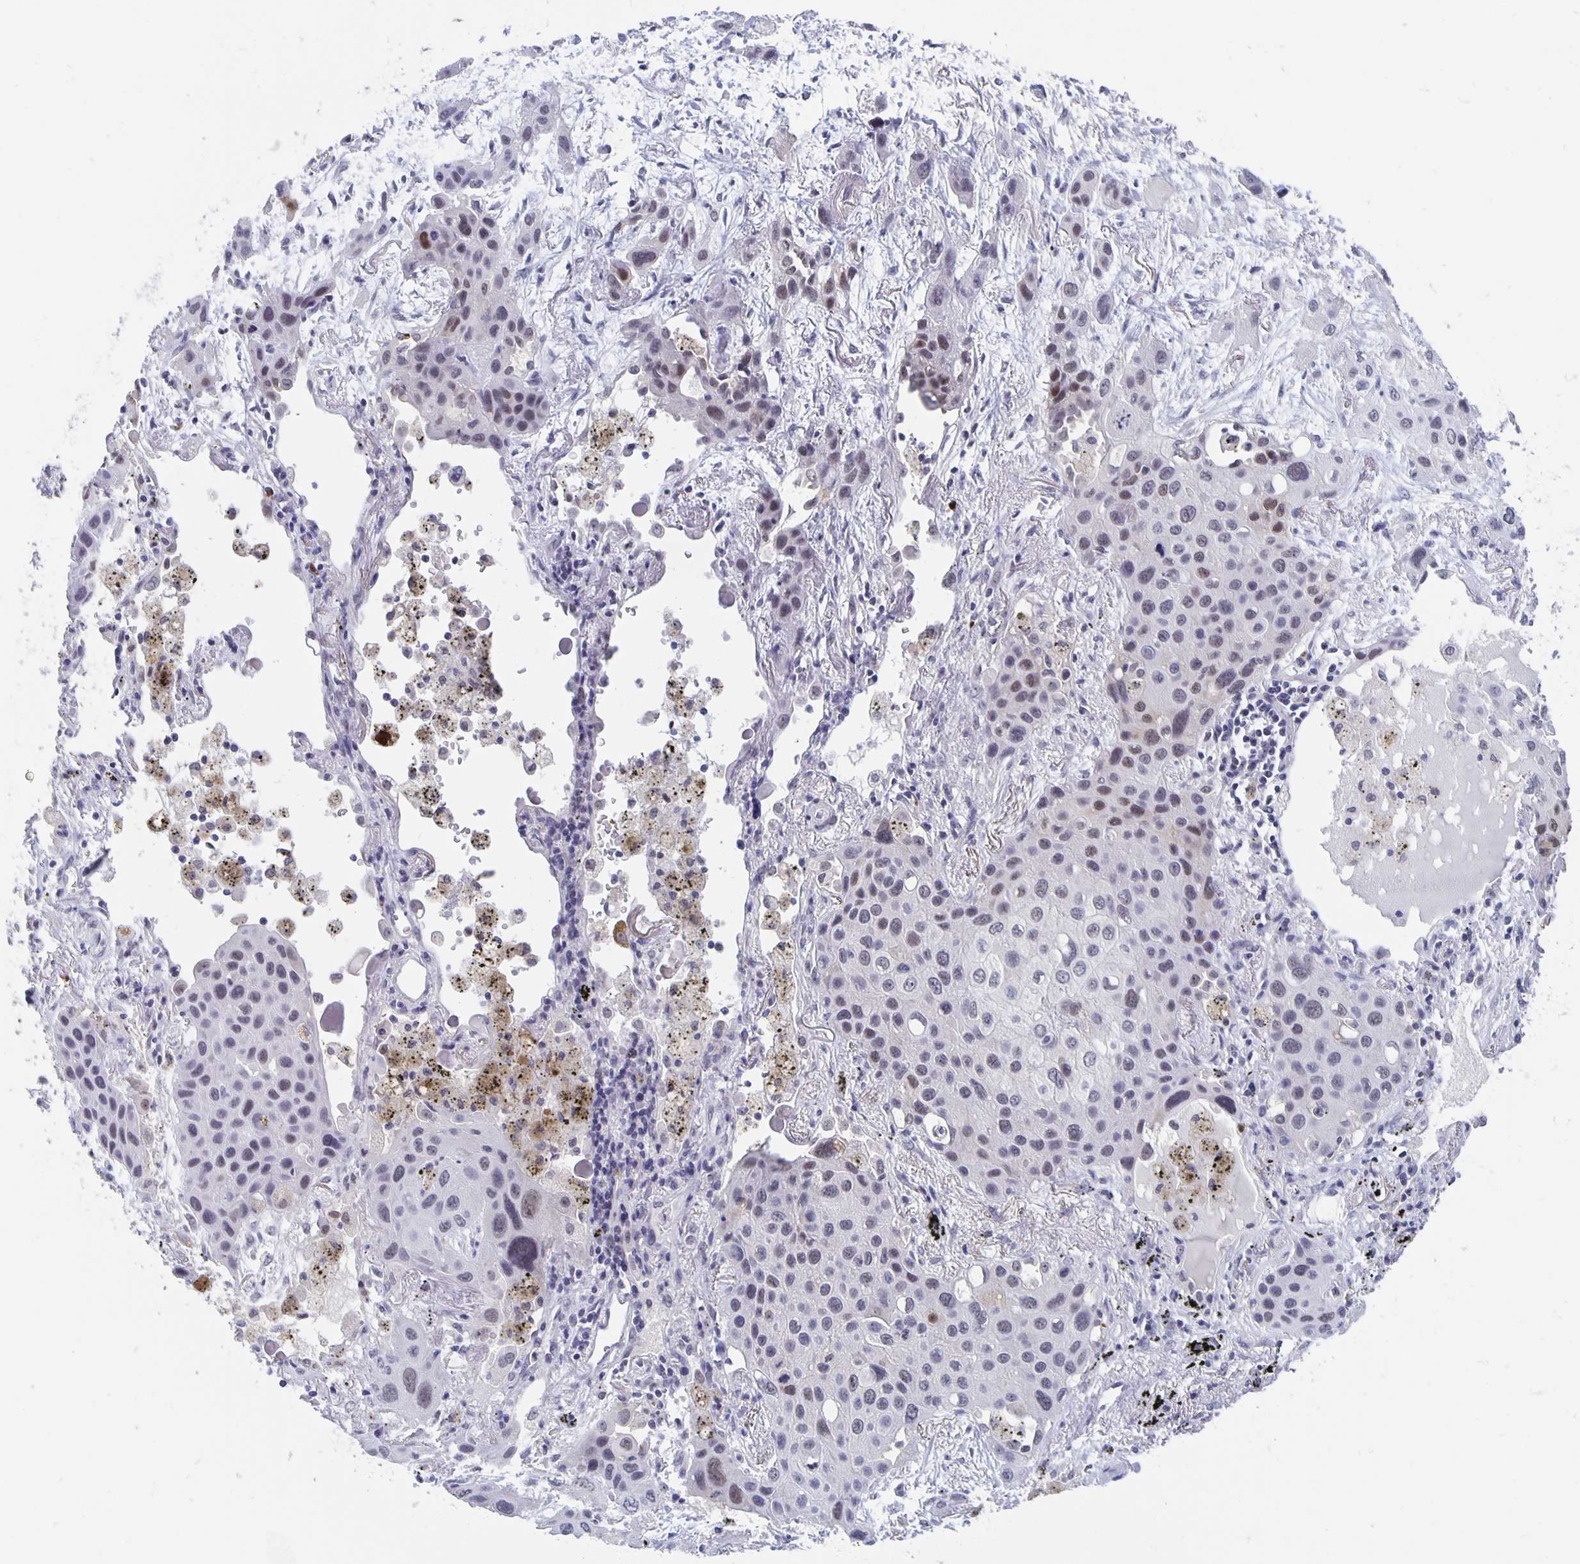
{"staining": {"intensity": "weak", "quantity": "25%-75%", "location": "nuclear"}, "tissue": "lung cancer", "cell_type": "Tumor cells", "image_type": "cancer", "snomed": [{"axis": "morphology", "description": "Squamous cell carcinoma, NOS"}, {"axis": "morphology", "description": "Squamous cell carcinoma, metastatic, NOS"}, {"axis": "topography", "description": "Lung"}], "caption": "Immunohistochemical staining of lung squamous cell carcinoma exhibits low levels of weak nuclear protein positivity in approximately 25%-75% of tumor cells. Nuclei are stained in blue.", "gene": "ZNF691", "patient": {"sex": "male", "age": 59}}